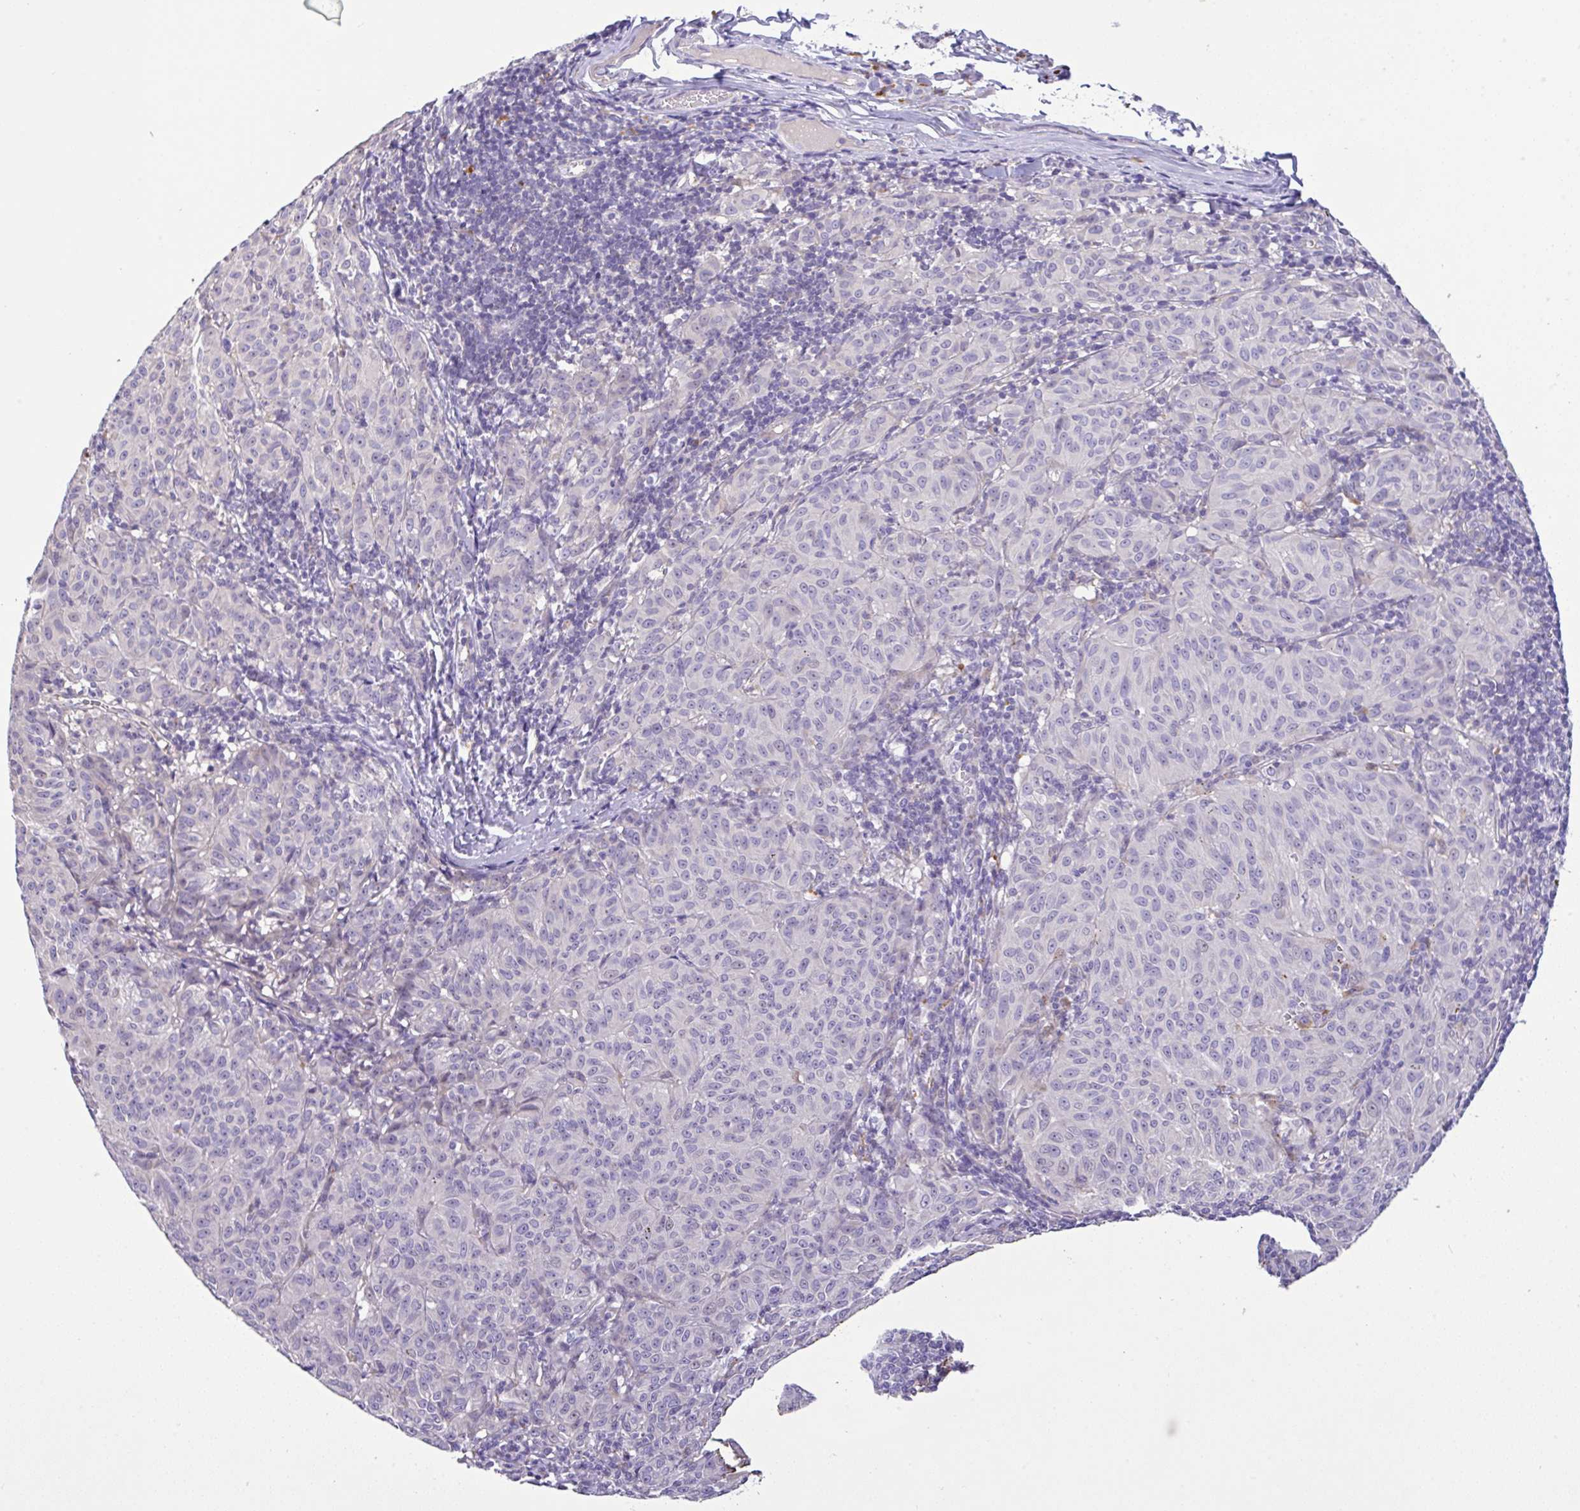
{"staining": {"intensity": "negative", "quantity": "none", "location": "none"}, "tissue": "melanoma", "cell_type": "Tumor cells", "image_type": "cancer", "snomed": [{"axis": "morphology", "description": "Malignant melanoma, NOS"}, {"axis": "topography", "description": "Skin"}], "caption": "Melanoma was stained to show a protein in brown. There is no significant expression in tumor cells.", "gene": "EPN3", "patient": {"sex": "female", "age": 72}}